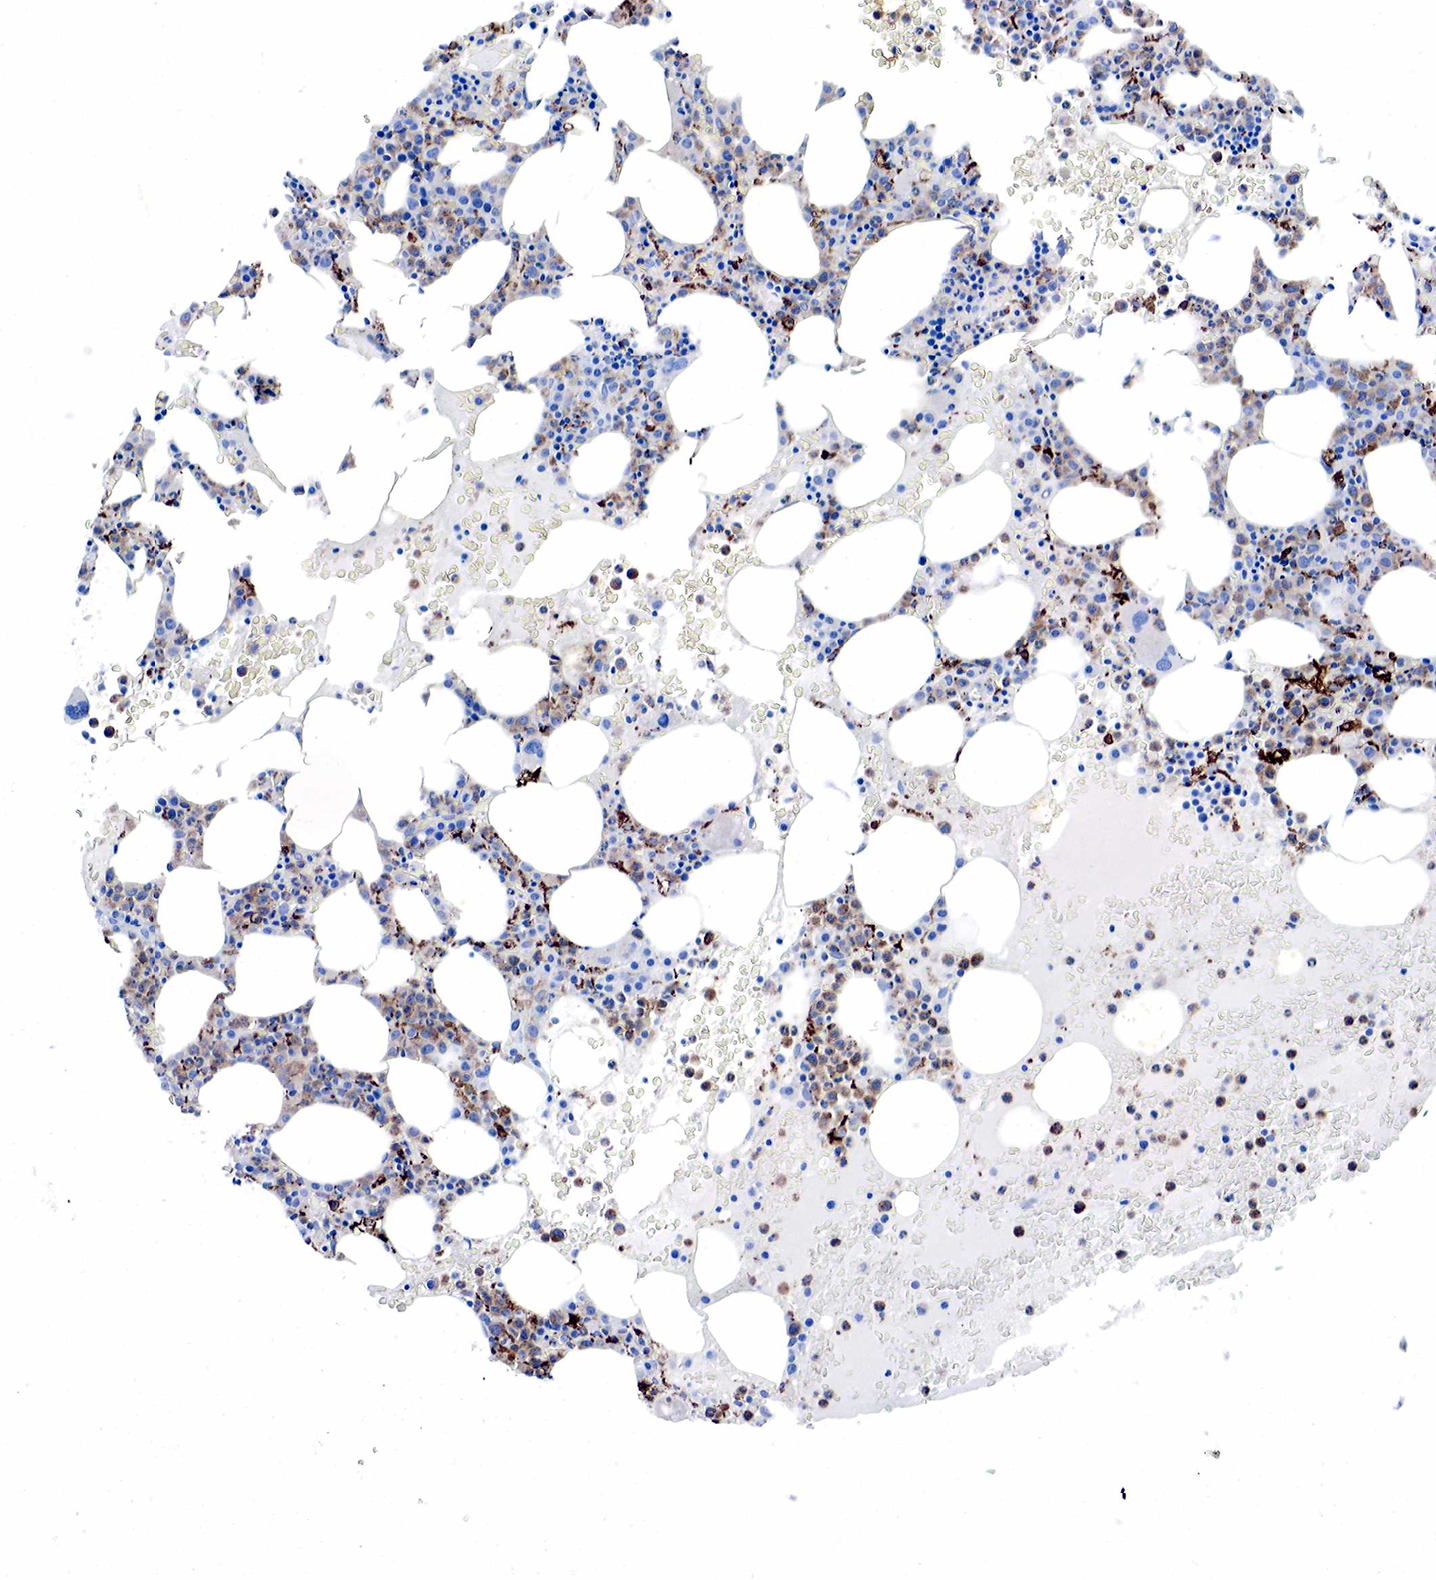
{"staining": {"intensity": "strong", "quantity": "<25%", "location": "cytoplasmic/membranous"}, "tissue": "bone marrow", "cell_type": "Hematopoietic cells", "image_type": "normal", "snomed": [{"axis": "morphology", "description": "Normal tissue, NOS"}, {"axis": "topography", "description": "Bone marrow"}], "caption": "Unremarkable bone marrow shows strong cytoplasmic/membranous expression in about <25% of hematopoietic cells.", "gene": "CD68", "patient": {"sex": "female", "age": 88}}